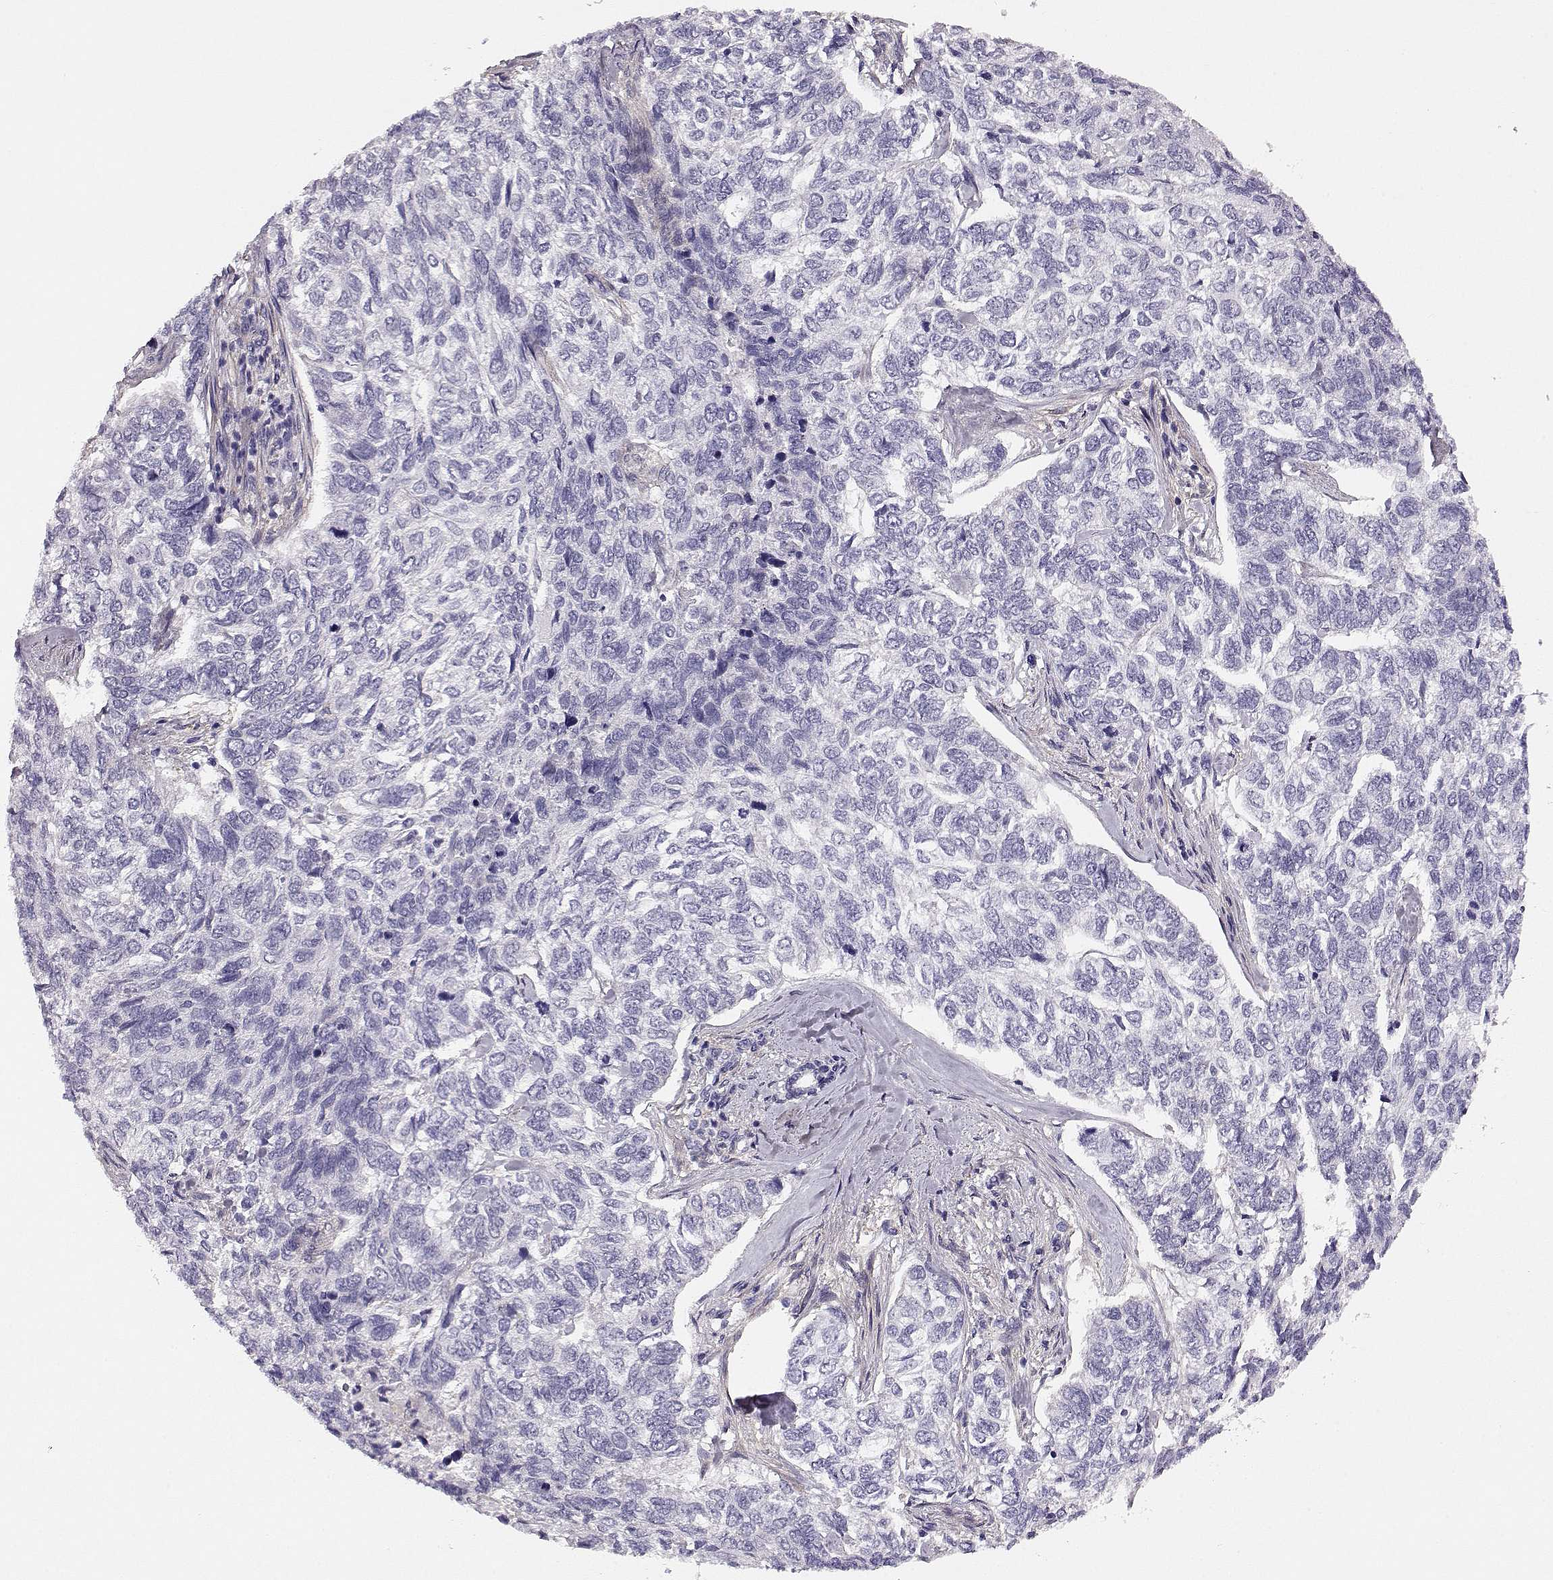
{"staining": {"intensity": "negative", "quantity": "none", "location": "none"}, "tissue": "skin cancer", "cell_type": "Tumor cells", "image_type": "cancer", "snomed": [{"axis": "morphology", "description": "Basal cell carcinoma"}, {"axis": "topography", "description": "Skin"}], "caption": "IHC histopathology image of neoplastic tissue: human skin basal cell carcinoma stained with DAB (3,3'-diaminobenzidine) shows no significant protein staining in tumor cells. (Stains: DAB immunohistochemistry (IHC) with hematoxylin counter stain, Microscopy: brightfield microscopy at high magnification).", "gene": "TRIM69", "patient": {"sex": "female", "age": 65}}